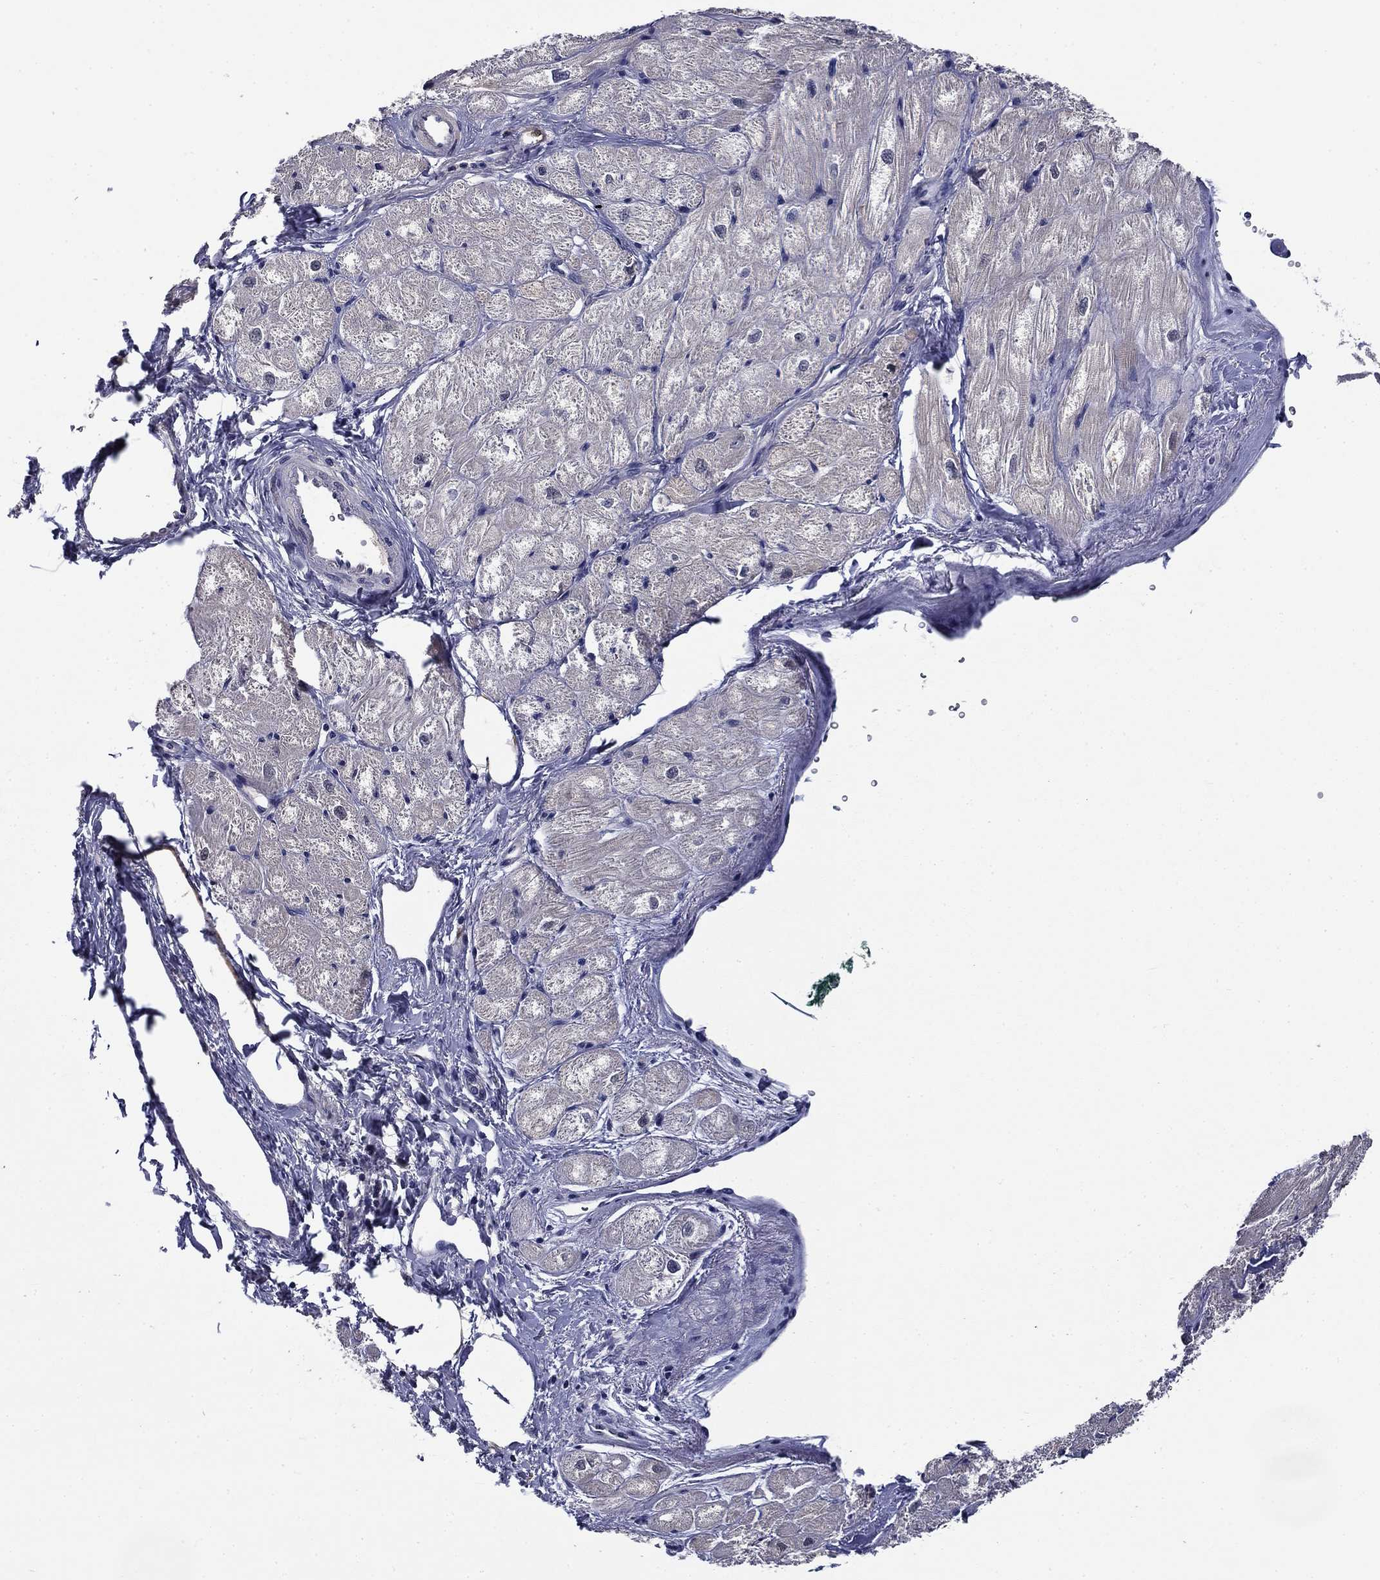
{"staining": {"intensity": "negative", "quantity": "none", "location": "none"}, "tissue": "heart muscle", "cell_type": "Cardiomyocytes", "image_type": "normal", "snomed": [{"axis": "morphology", "description": "Normal tissue, NOS"}, {"axis": "topography", "description": "Heart"}], "caption": "The histopathology image shows no significant staining in cardiomyocytes of heart muscle.", "gene": "DDTL", "patient": {"sex": "male", "age": 57}}